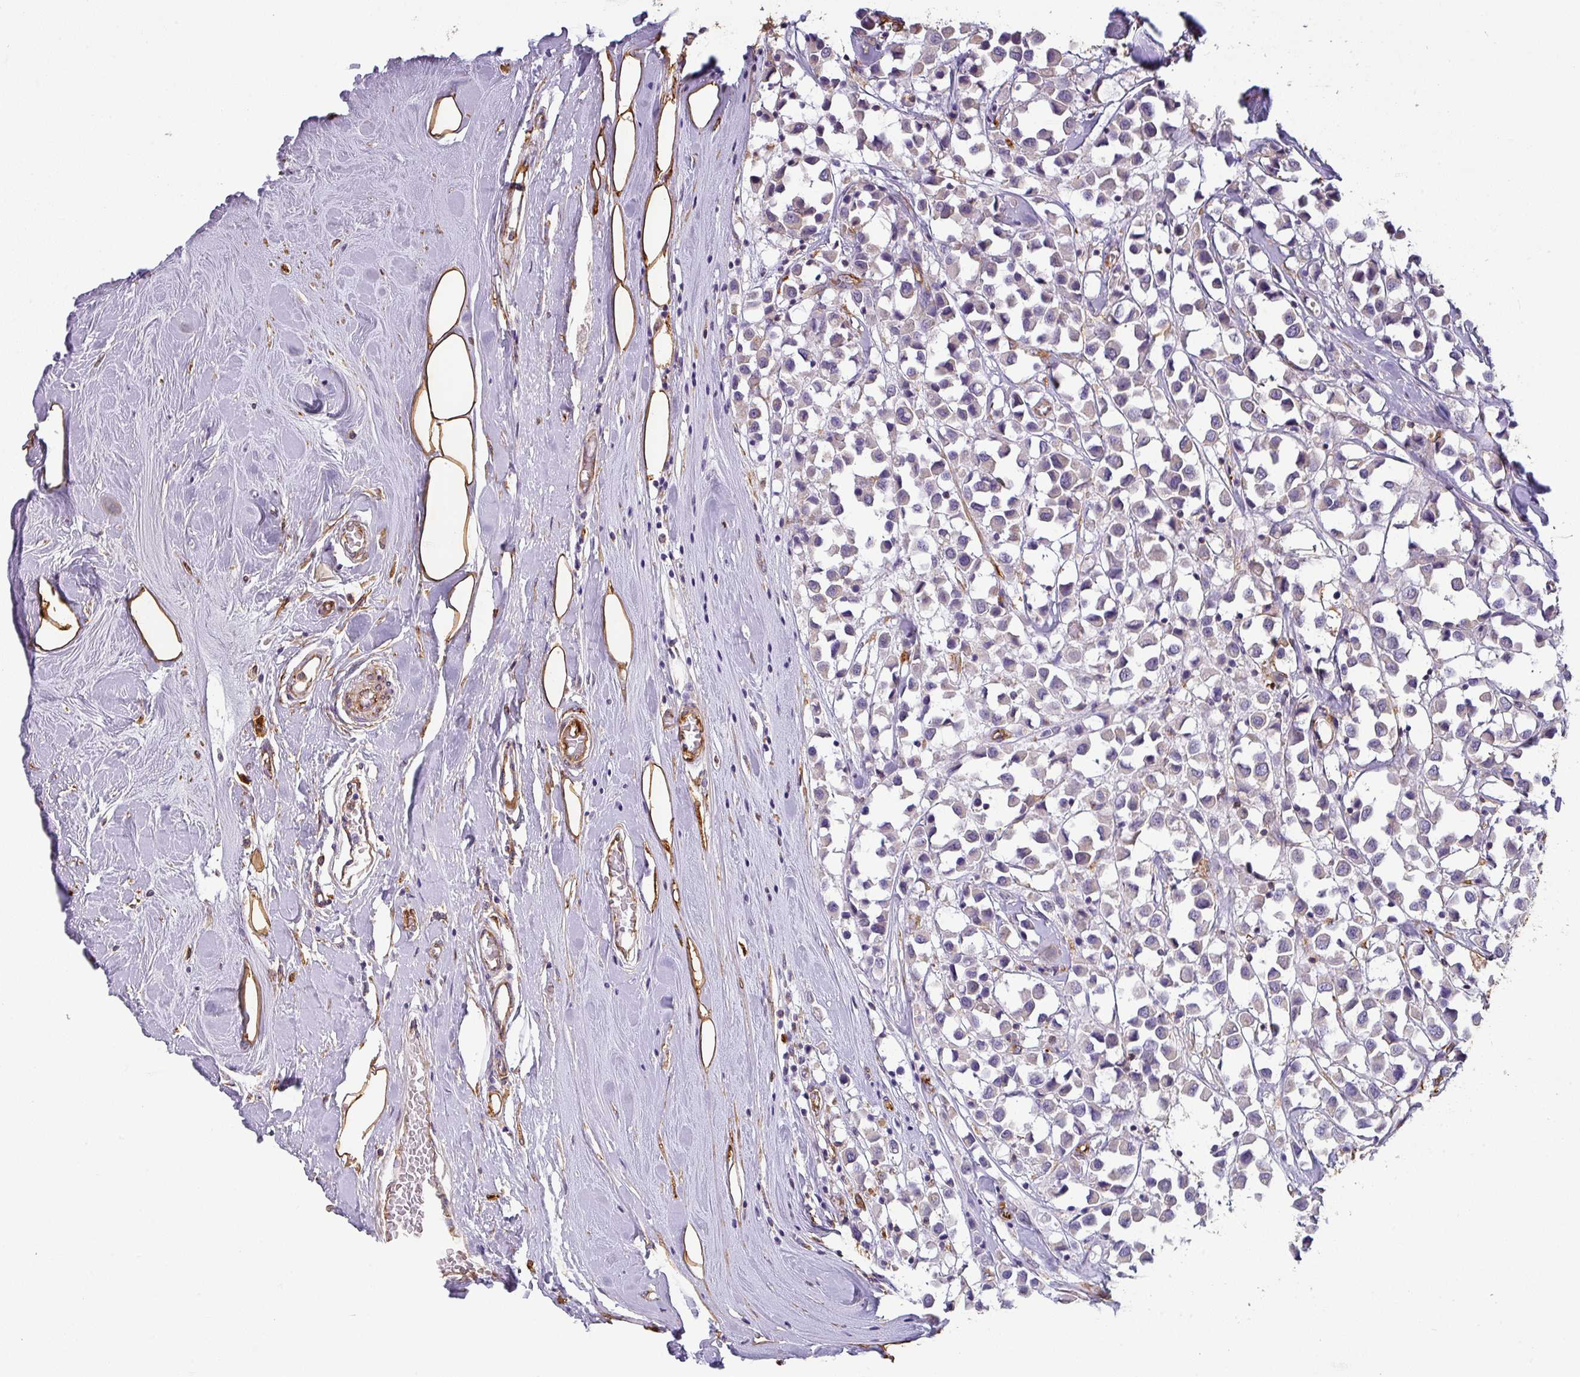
{"staining": {"intensity": "negative", "quantity": "none", "location": "none"}, "tissue": "breast cancer", "cell_type": "Tumor cells", "image_type": "cancer", "snomed": [{"axis": "morphology", "description": "Duct carcinoma"}, {"axis": "topography", "description": "Breast"}], "caption": "Tumor cells are negative for protein expression in human breast invasive ductal carcinoma. (Stains: DAB (3,3'-diaminobenzidine) immunohistochemistry (IHC) with hematoxylin counter stain, Microscopy: brightfield microscopy at high magnification).", "gene": "ZNF280C", "patient": {"sex": "female", "age": 61}}